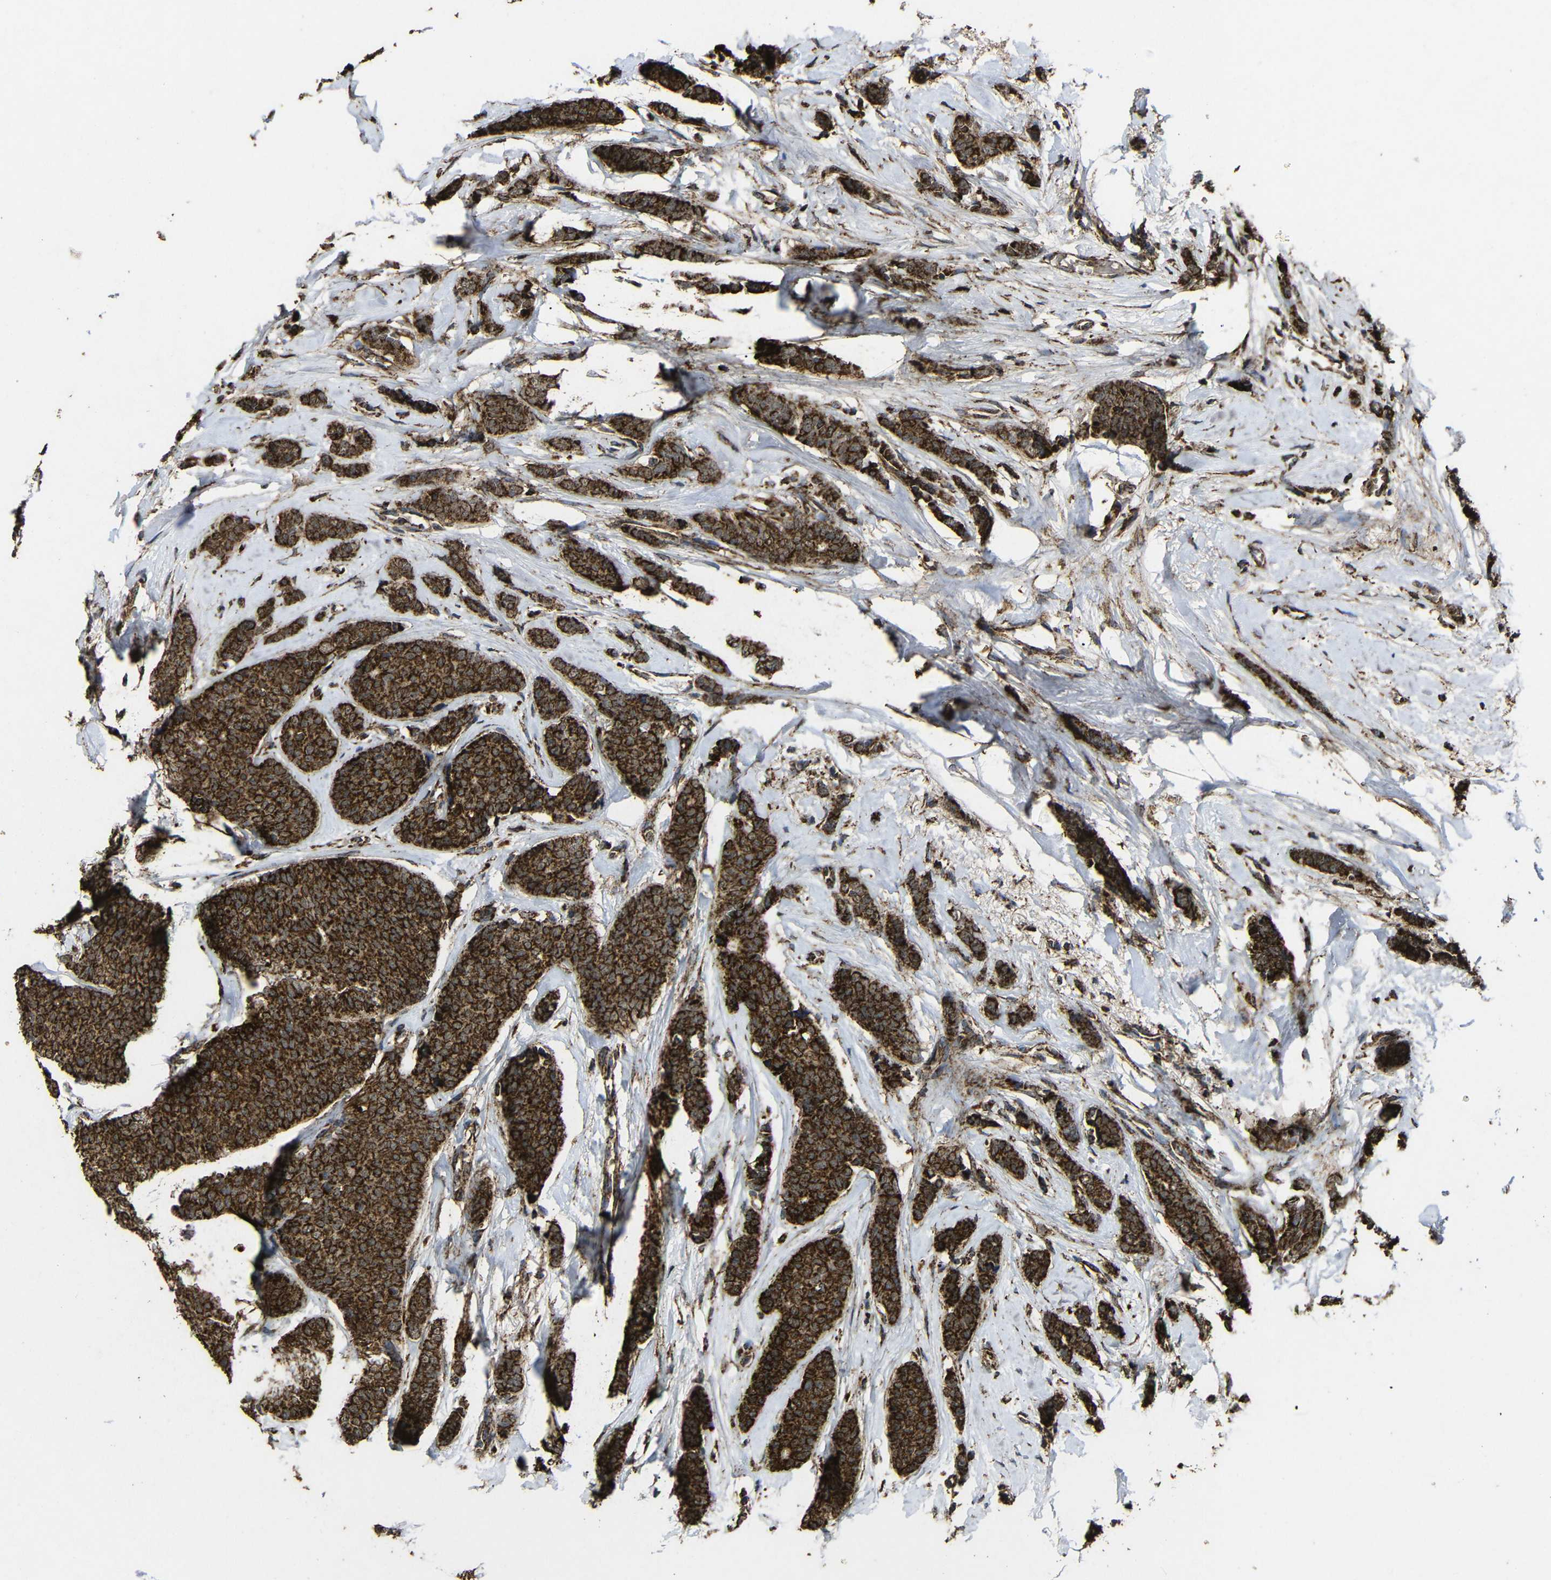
{"staining": {"intensity": "strong", "quantity": ">75%", "location": "cytoplasmic/membranous"}, "tissue": "breast cancer", "cell_type": "Tumor cells", "image_type": "cancer", "snomed": [{"axis": "morphology", "description": "Lobular carcinoma"}, {"axis": "topography", "description": "Skin"}, {"axis": "topography", "description": "Breast"}], "caption": "This is a photomicrograph of IHC staining of breast cancer, which shows strong positivity in the cytoplasmic/membranous of tumor cells.", "gene": "ATP5F1A", "patient": {"sex": "female", "age": 46}}